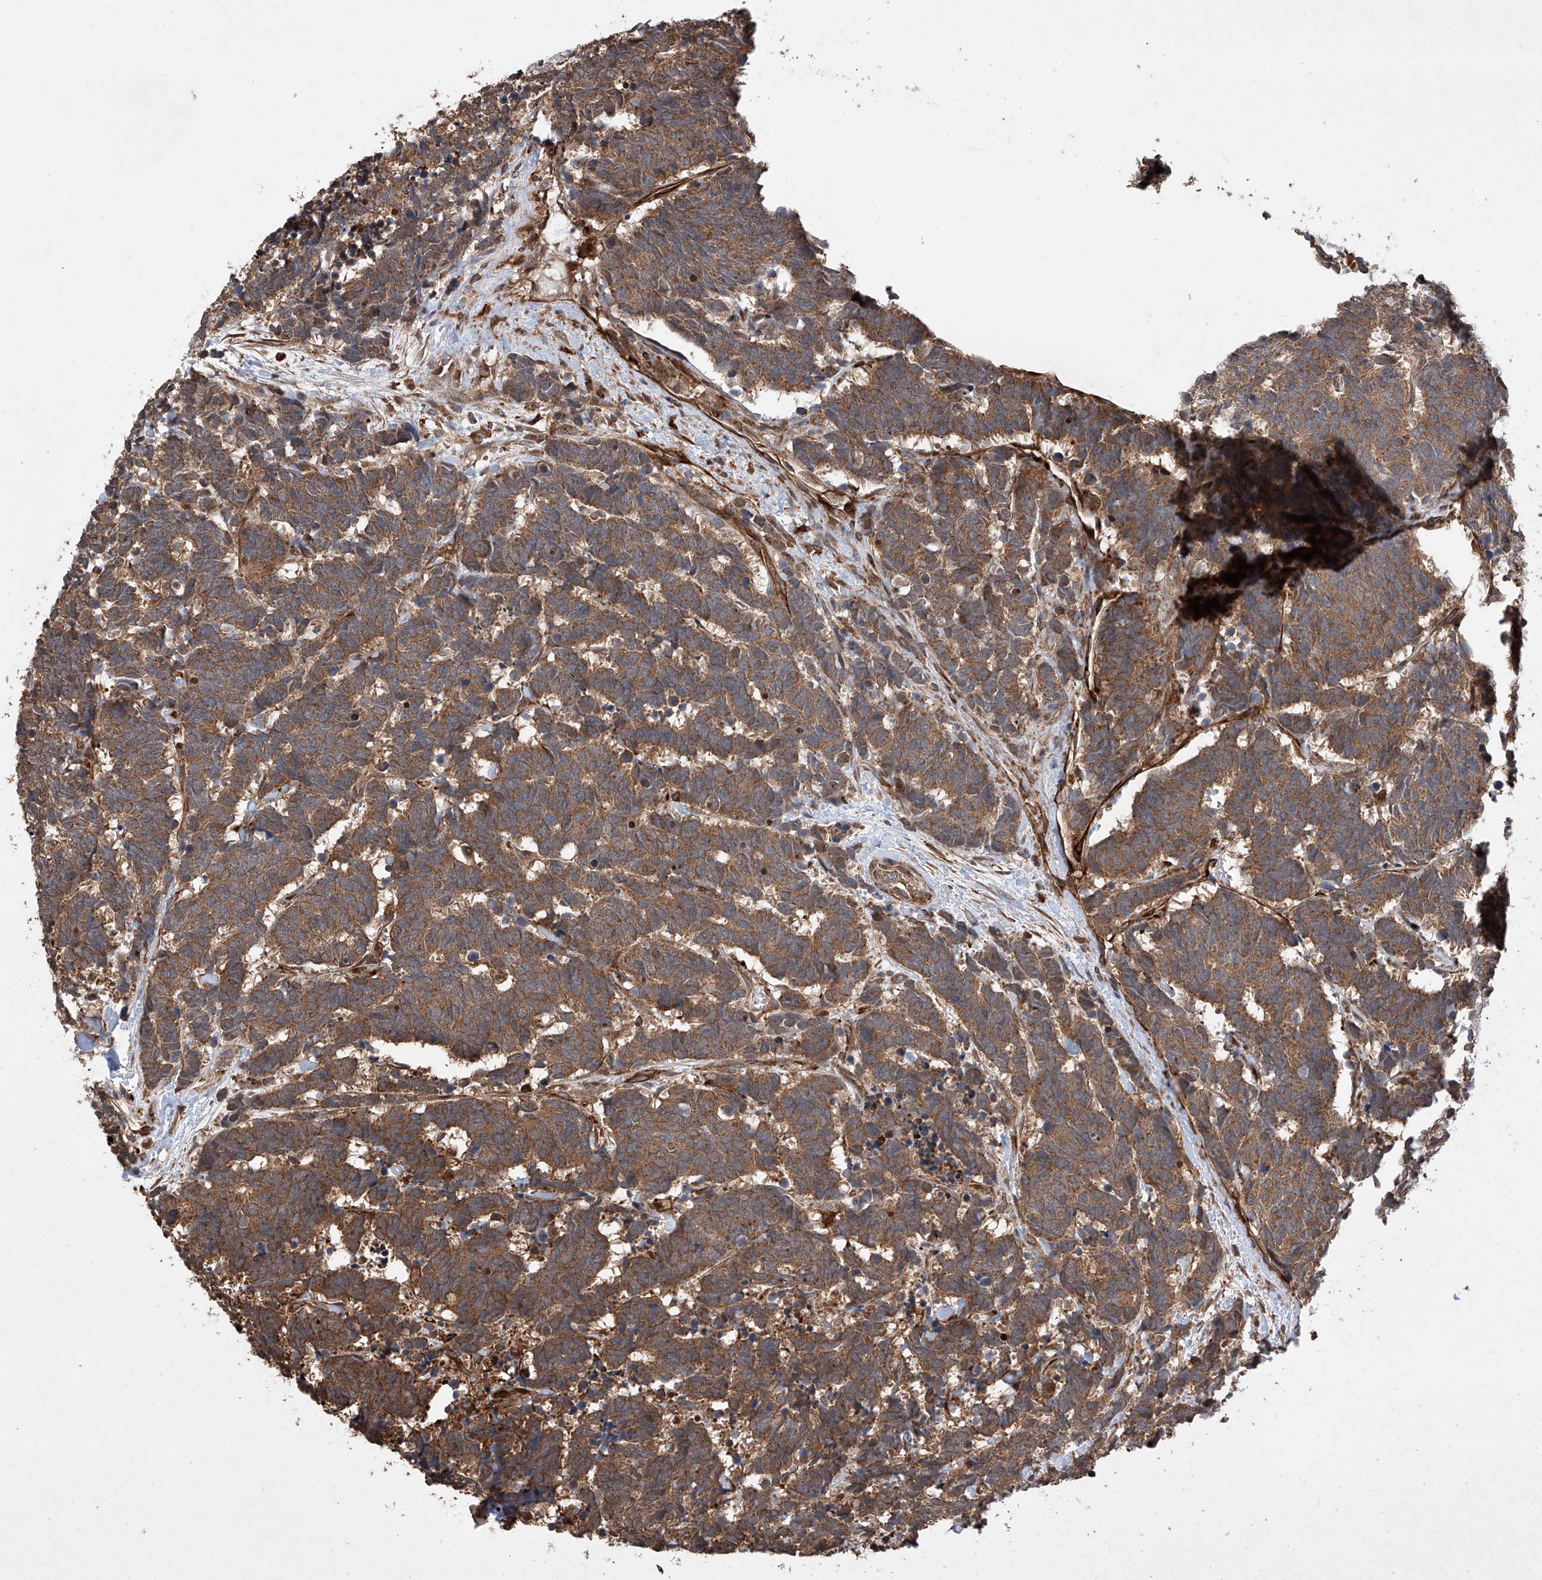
{"staining": {"intensity": "moderate", "quantity": ">75%", "location": "cytoplasmic/membranous"}, "tissue": "carcinoid", "cell_type": "Tumor cells", "image_type": "cancer", "snomed": [{"axis": "morphology", "description": "Carcinoma, NOS"}, {"axis": "morphology", "description": "Carcinoid, malignant, NOS"}, {"axis": "topography", "description": "Urinary bladder"}], "caption": "Tumor cells show medium levels of moderate cytoplasmic/membranous staining in about >75% of cells in human carcinoid.", "gene": "TIMM23", "patient": {"sex": "male", "age": 57}}